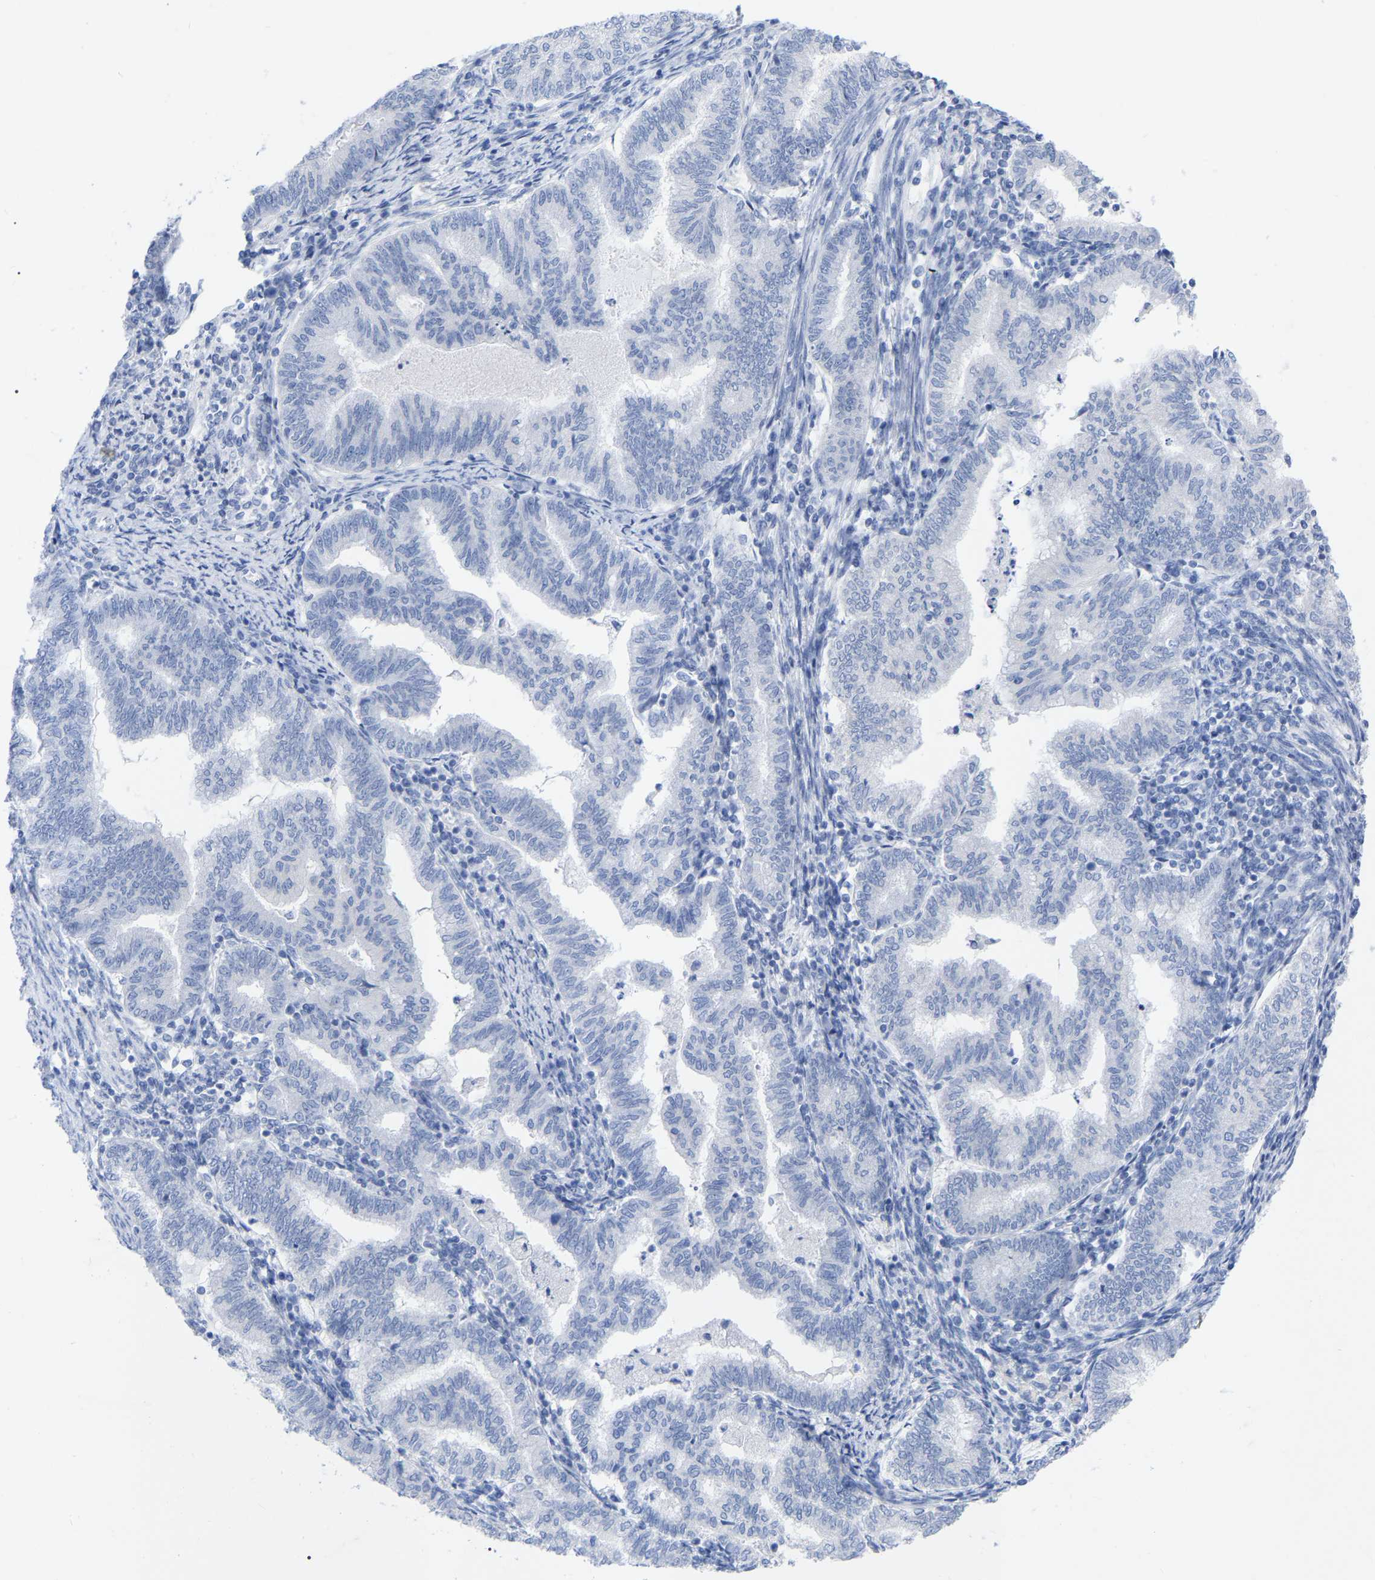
{"staining": {"intensity": "negative", "quantity": "none", "location": "none"}, "tissue": "endometrial cancer", "cell_type": "Tumor cells", "image_type": "cancer", "snomed": [{"axis": "morphology", "description": "Polyp, NOS"}, {"axis": "morphology", "description": "Adenocarcinoma, NOS"}, {"axis": "morphology", "description": "Adenoma, NOS"}, {"axis": "topography", "description": "Endometrium"}], "caption": "Photomicrograph shows no significant protein expression in tumor cells of adenocarcinoma (endometrial).", "gene": "ZNF629", "patient": {"sex": "female", "age": 79}}